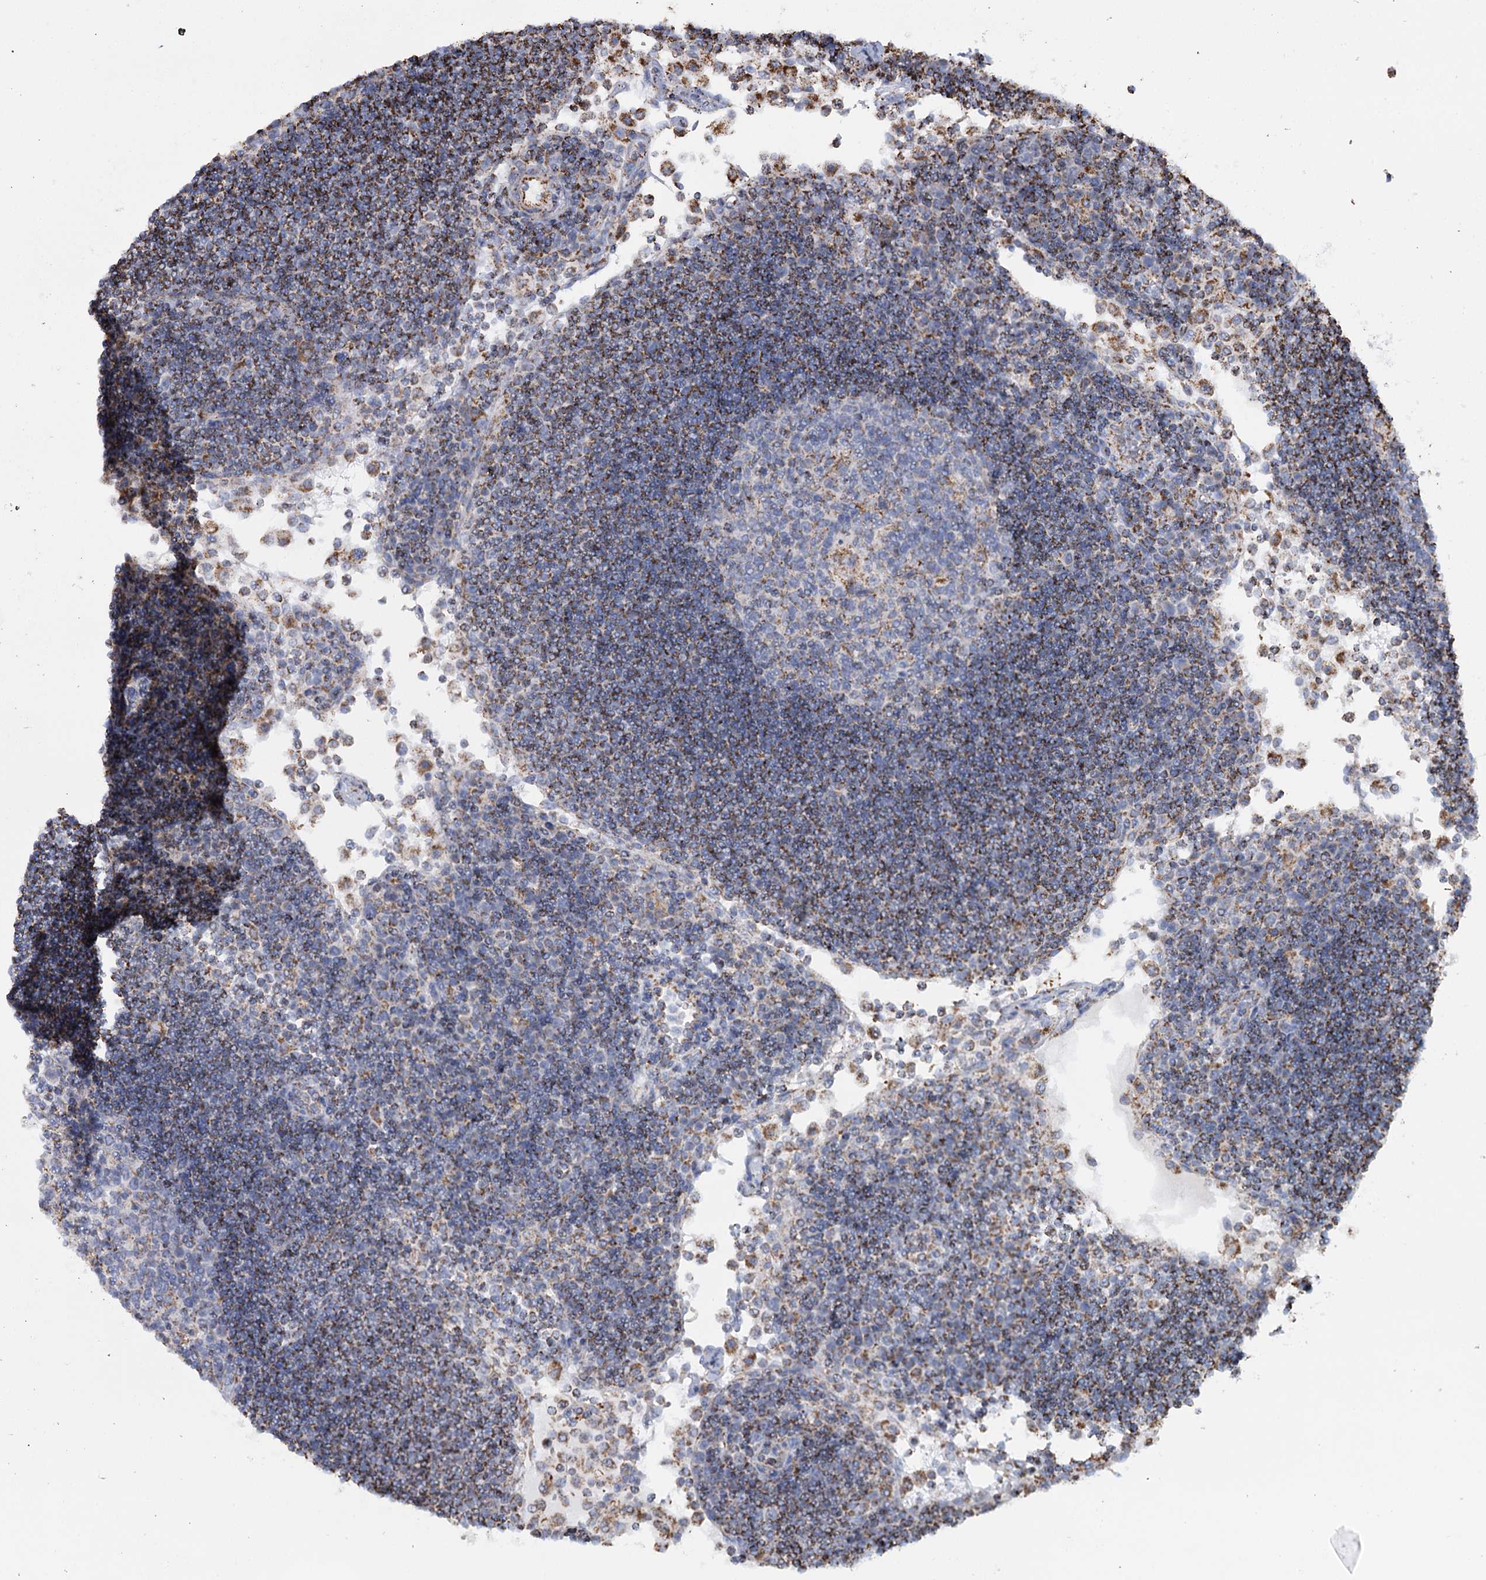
{"staining": {"intensity": "negative", "quantity": "none", "location": "none"}, "tissue": "lymph node", "cell_type": "Germinal center cells", "image_type": "normal", "snomed": [{"axis": "morphology", "description": "Normal tissue, NOS"}, {"axis": "topography", "description": "Lymph node"}], "caption": "Human lymph node stained for a protein using IHC demonstrates no staining in germinal center cells.", "gene": "MRPL44", "patient": {"sex": "female", "age": 53}}